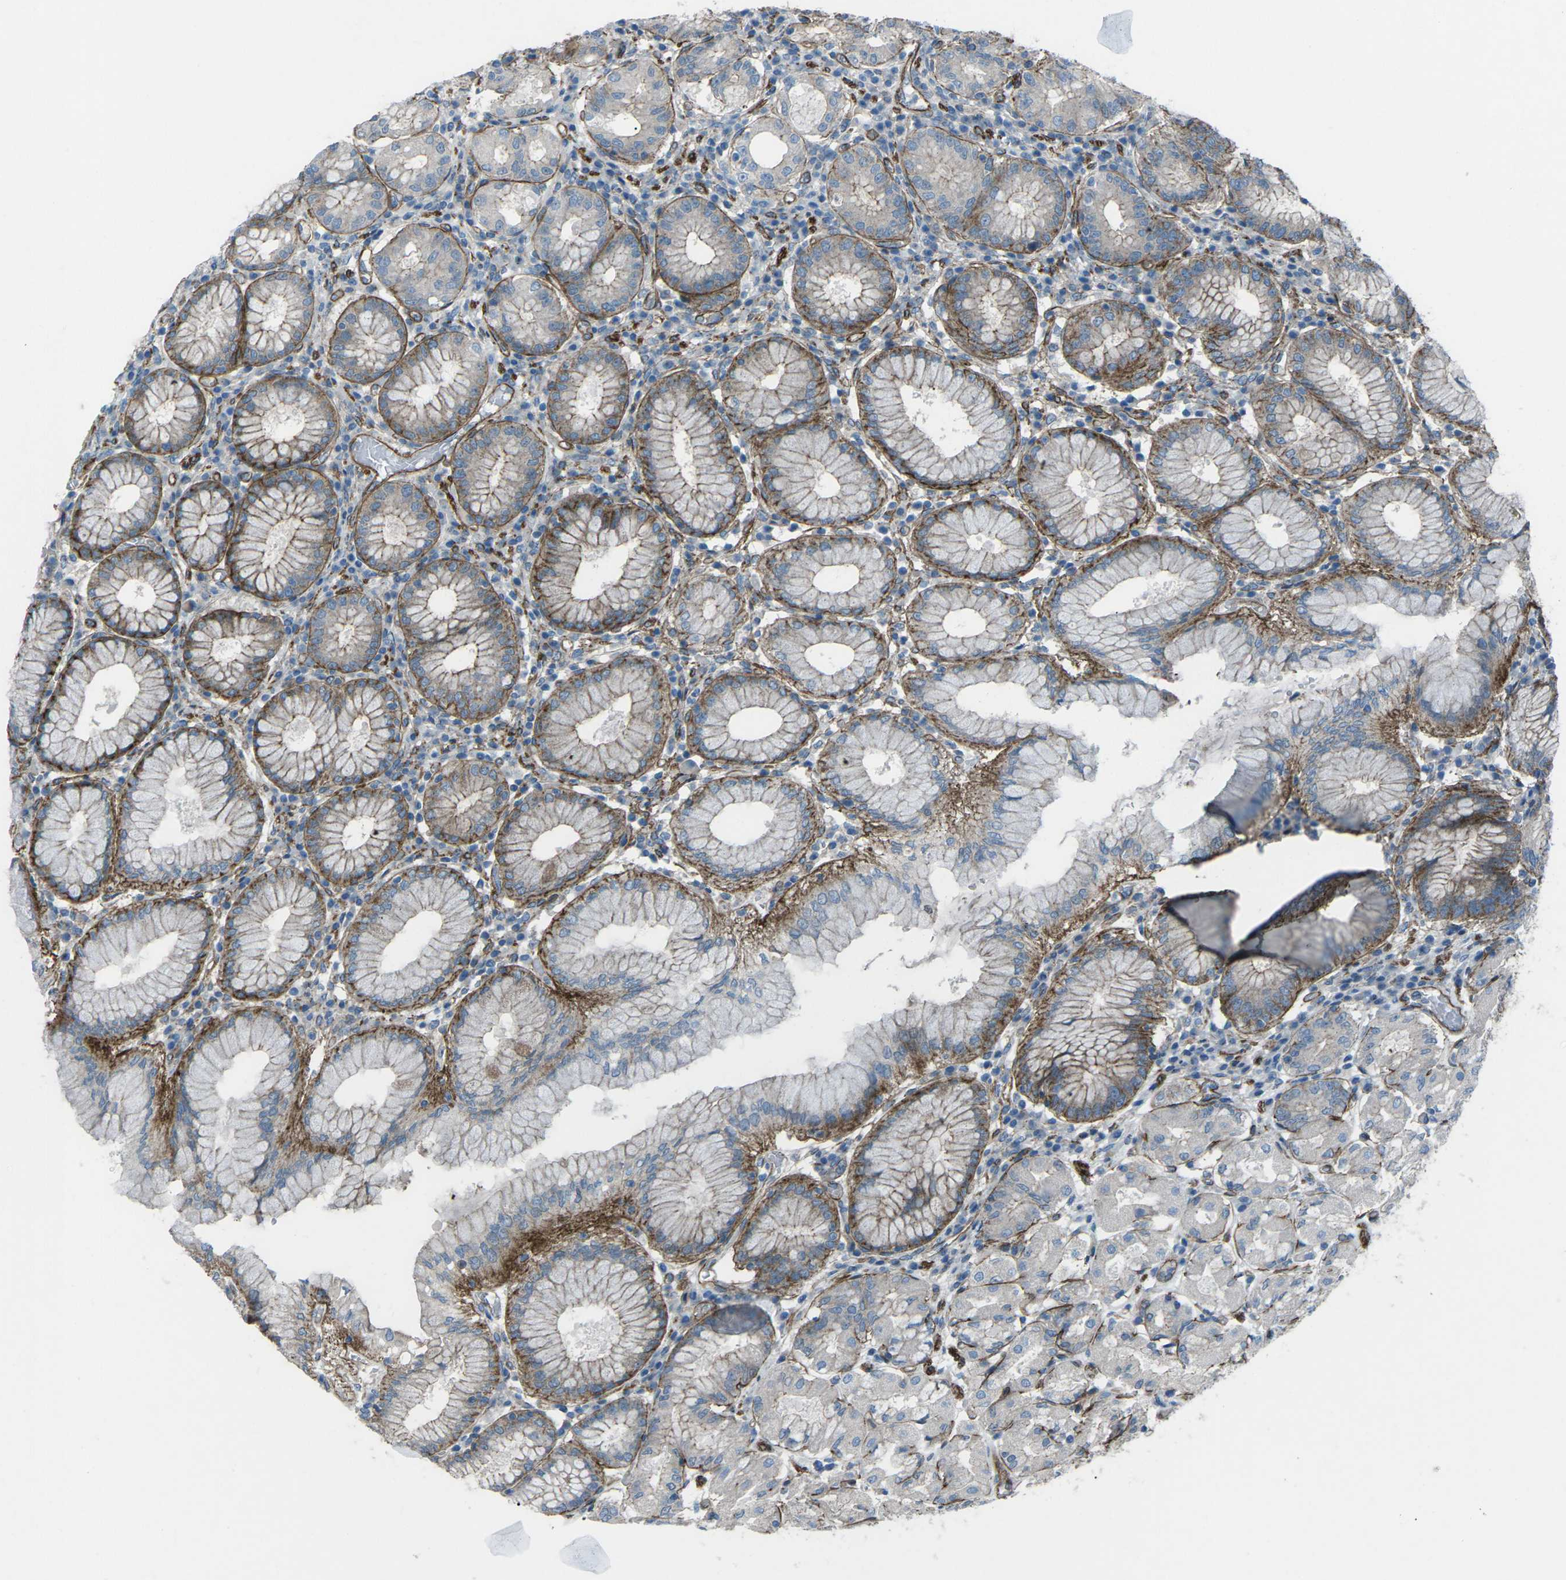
{"staining": {"intensity": "strong", "quantity": "25%-75%", "location": "cytoplasmic/membranous"}, "tissue": "stomach", "cell_type": "Glandular cells", "image_type": "normal", "snomed": [{"axis": "morphology", "description": "Normal tissue, NOS"}, {"axis": "topography", "description": "Stomach"}, {"axis": "topography", "description": "Stomach, lower"}], "caption": "DAB immunohistochemical staining of unremarkable stomach reveals strong cytoplasmic/membranous protein staining in about 25%-75% of glandular cells.", "gene": "UTRN", "patient": {"sex": "female", "age": 56}}